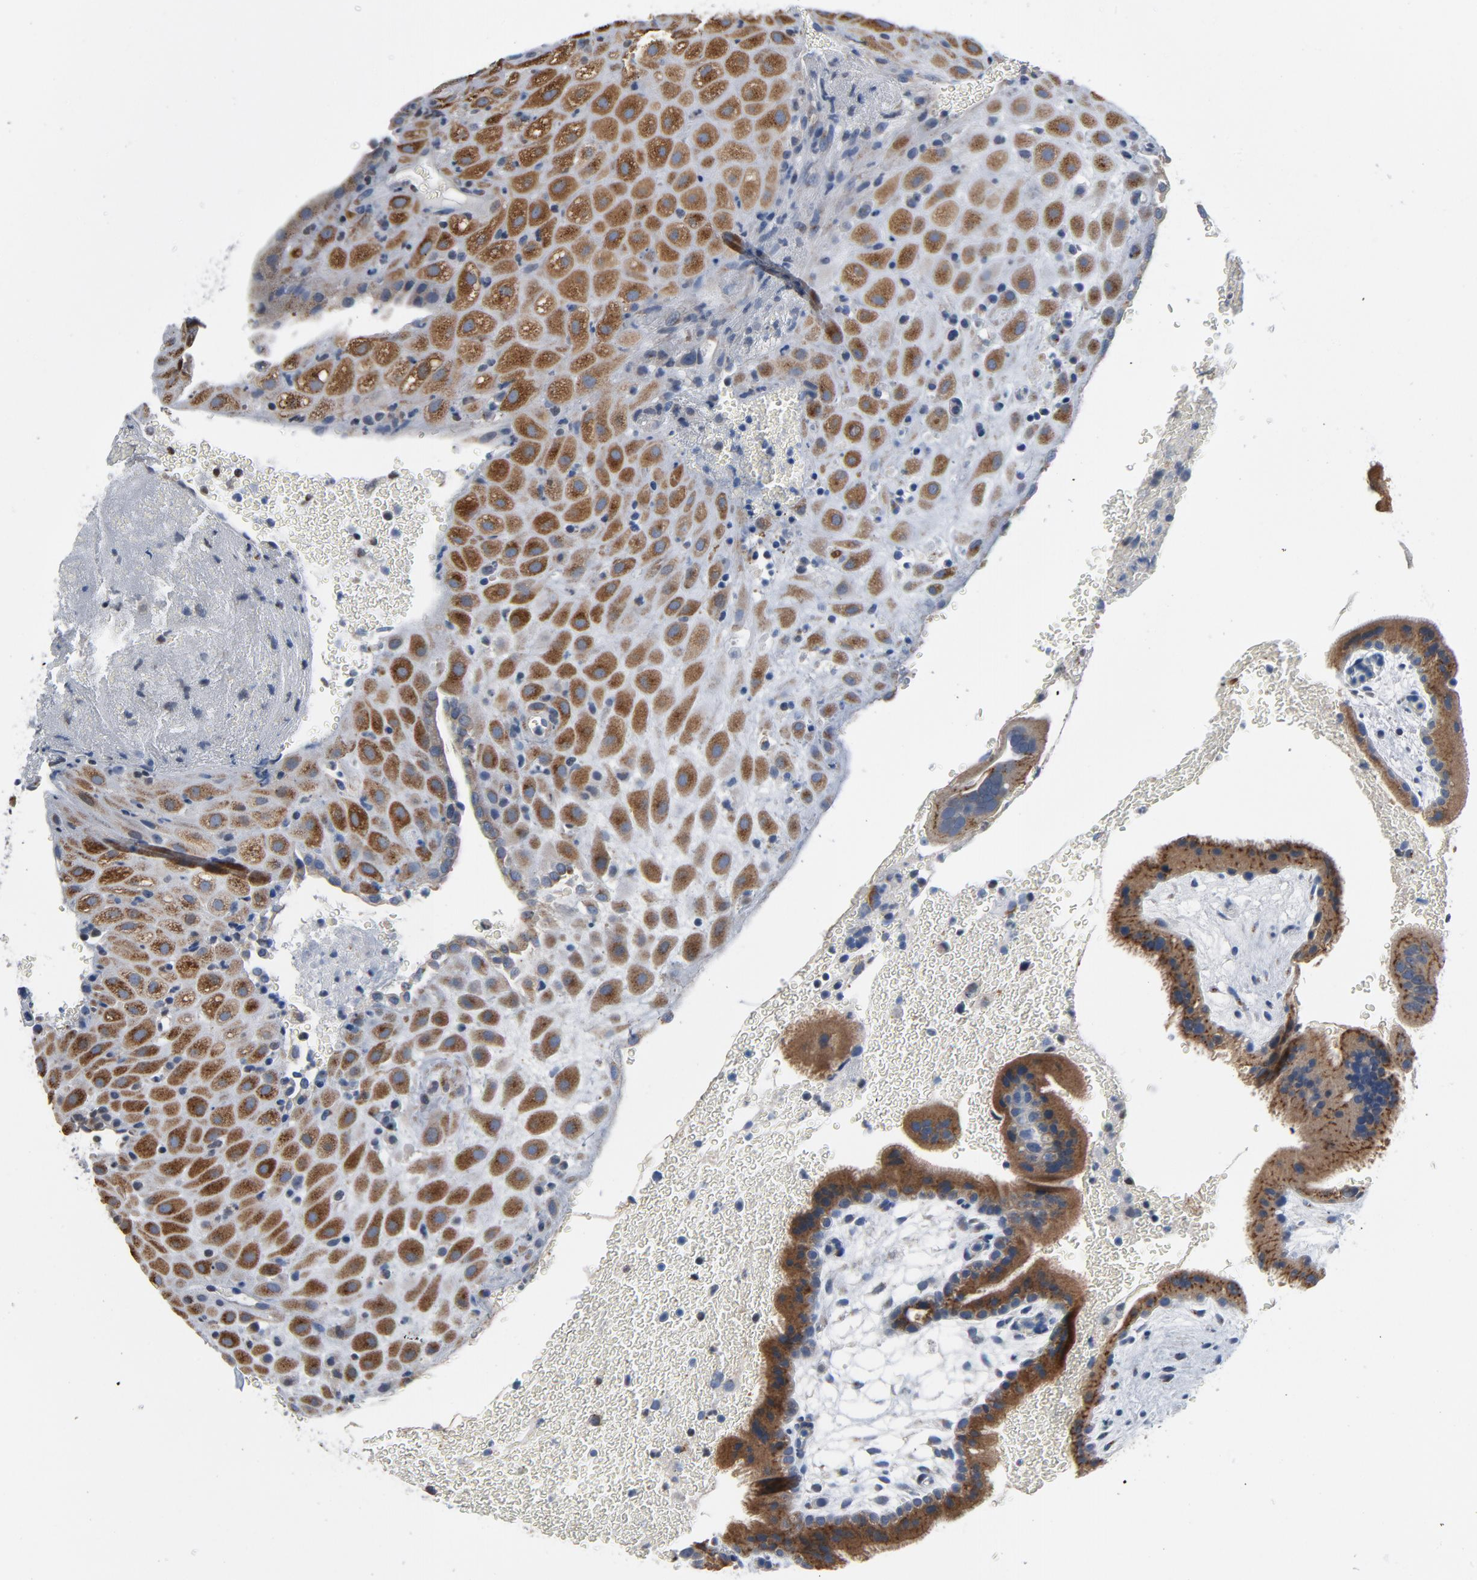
{"staining": {"intensity": "strong", "quantity": "25%-75%", "location": "cytoplasmic/membranous"}, "tissue": "placenta", "cell_type": "Decidual cells", "image_type": "normal", "snomed": [{"axis": "morphology", "description": "Normal tissue, NOS"}, {"axis": "topography", "description": "Placenta"}], "caption": "A photomicrograph of placenta stained for a protein reveals strong cytoplasmic/membranous brown staining in decidual cells. (DAB (3,3'-diaminobenzidine) IHC, brown staining for protein, blue staining for nuclei).", "gene": "YIPF6", "patient": {"sex": "female", "age": 19}}